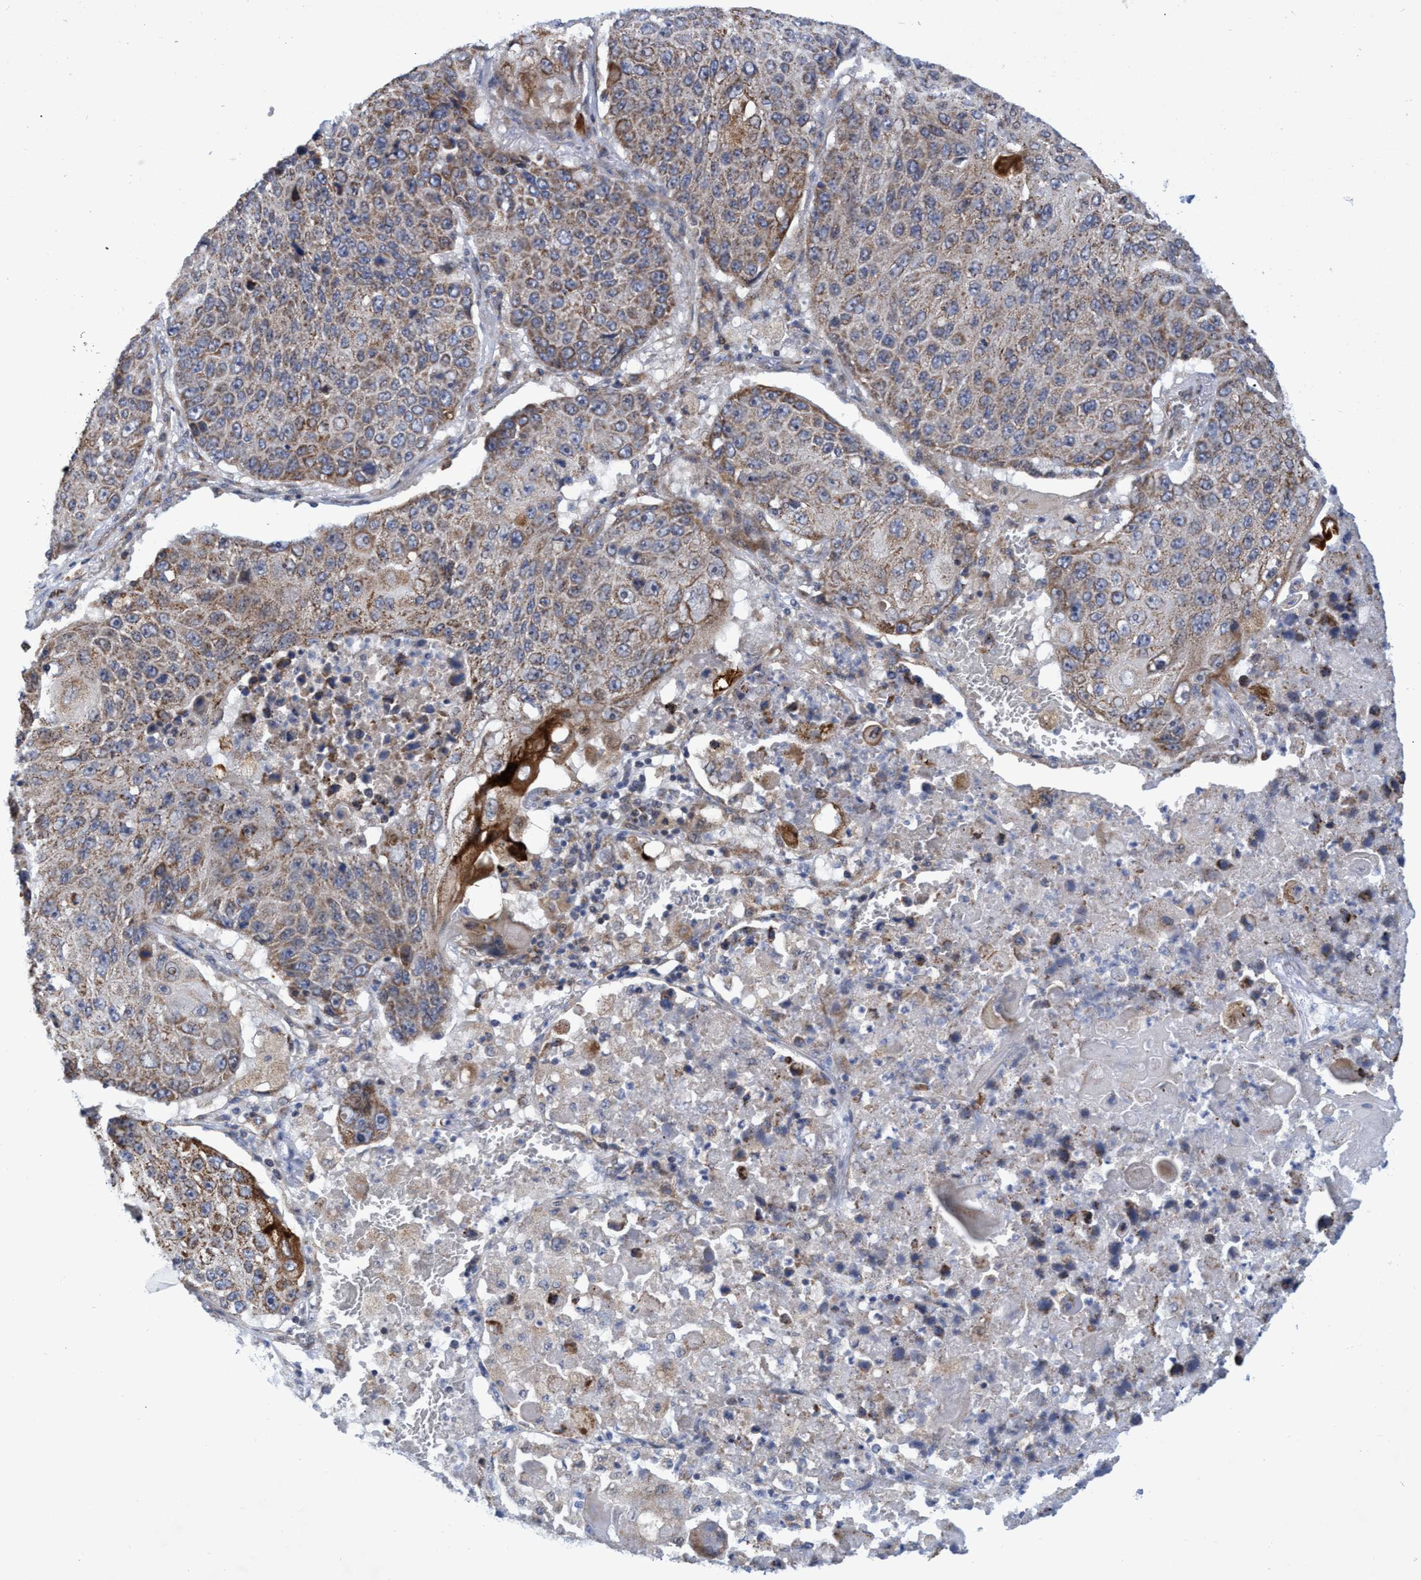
{"staining": {"intensity": "strong", "quantity": "<25%", "location": "cytoplasmic/membranous"}, "tissue": "lung cancer", "cell_type": "Tumor cells", "image_type": "cancer", "snomed": [{"axis": "morphology", "description": "Squamous cell carcinoma, NOS"}, {"axis": "topography", "description": "Lung"}], "caption": "High-magnification brightfield microscopy of squamous cell carcinoma (lung) stained with DAB (brown) and counterstained with hematoxylin (blue). tumor cells exhibit strong cytoplasmic/membranous positivity is present in about<25% of cells.", "gene": "NAT16", "patient": {"sex": "male", "age": 61}}